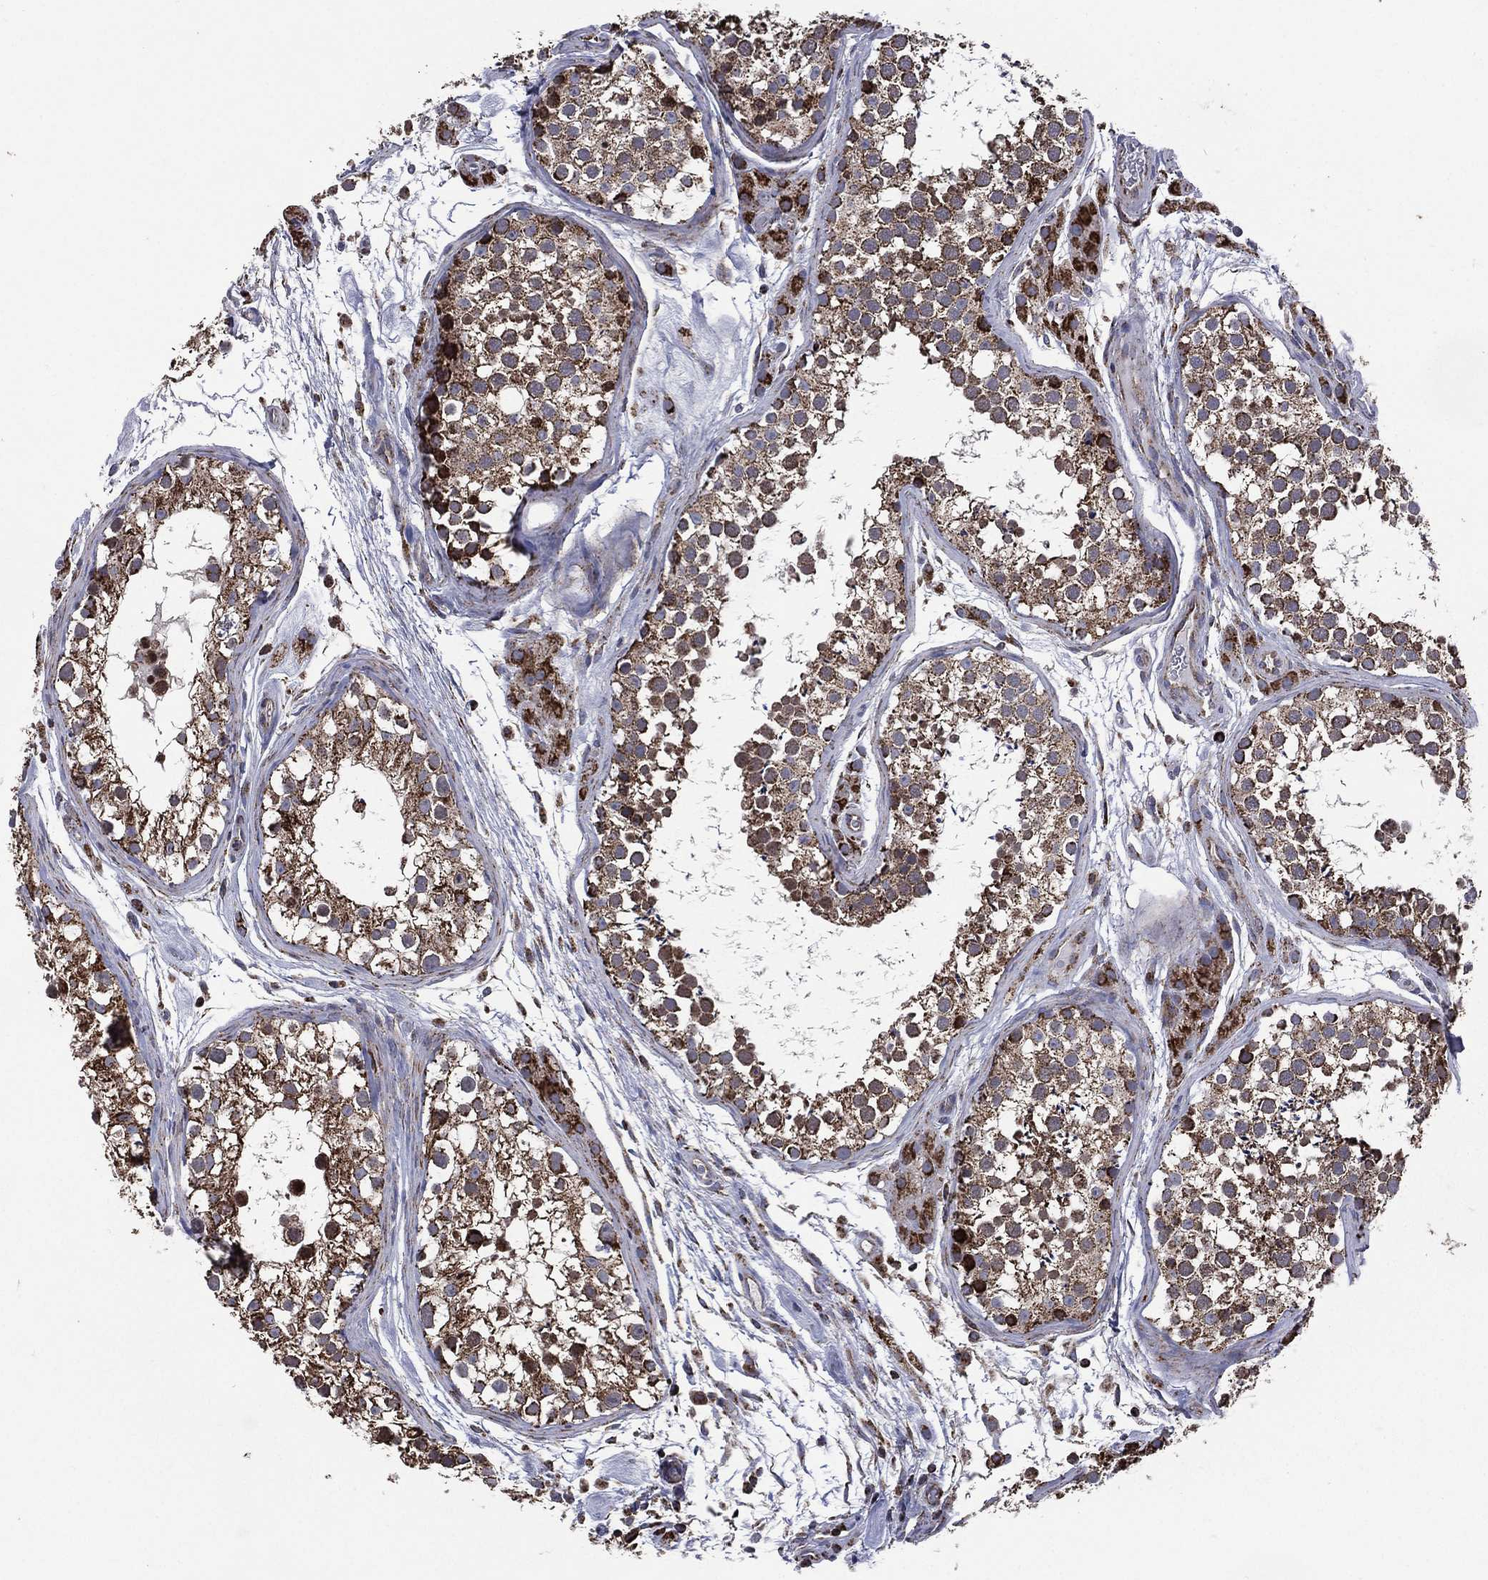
{"staining": {"intensity": "strong", "quantity": ">75%", "location": "cytoplasmic/membranous"}, "tissue": "testis", "cell_type": "Cells in seminiferous ducts", "image_type": "normal", "snomed": [{"axis": "morphology", "description": "Normal tissue, NOS"}, {"axis": "topography", "description": "Testis"}], "caption": "A micrograph showing strong cytoplasmic/membranous positivity in approximately >75% of cells in seminiferous ducts in benign testis, as visualized by brown immunohistochemical staining.", "gene": "GOT2", "patient": {"sex": "male", "age": 31}}